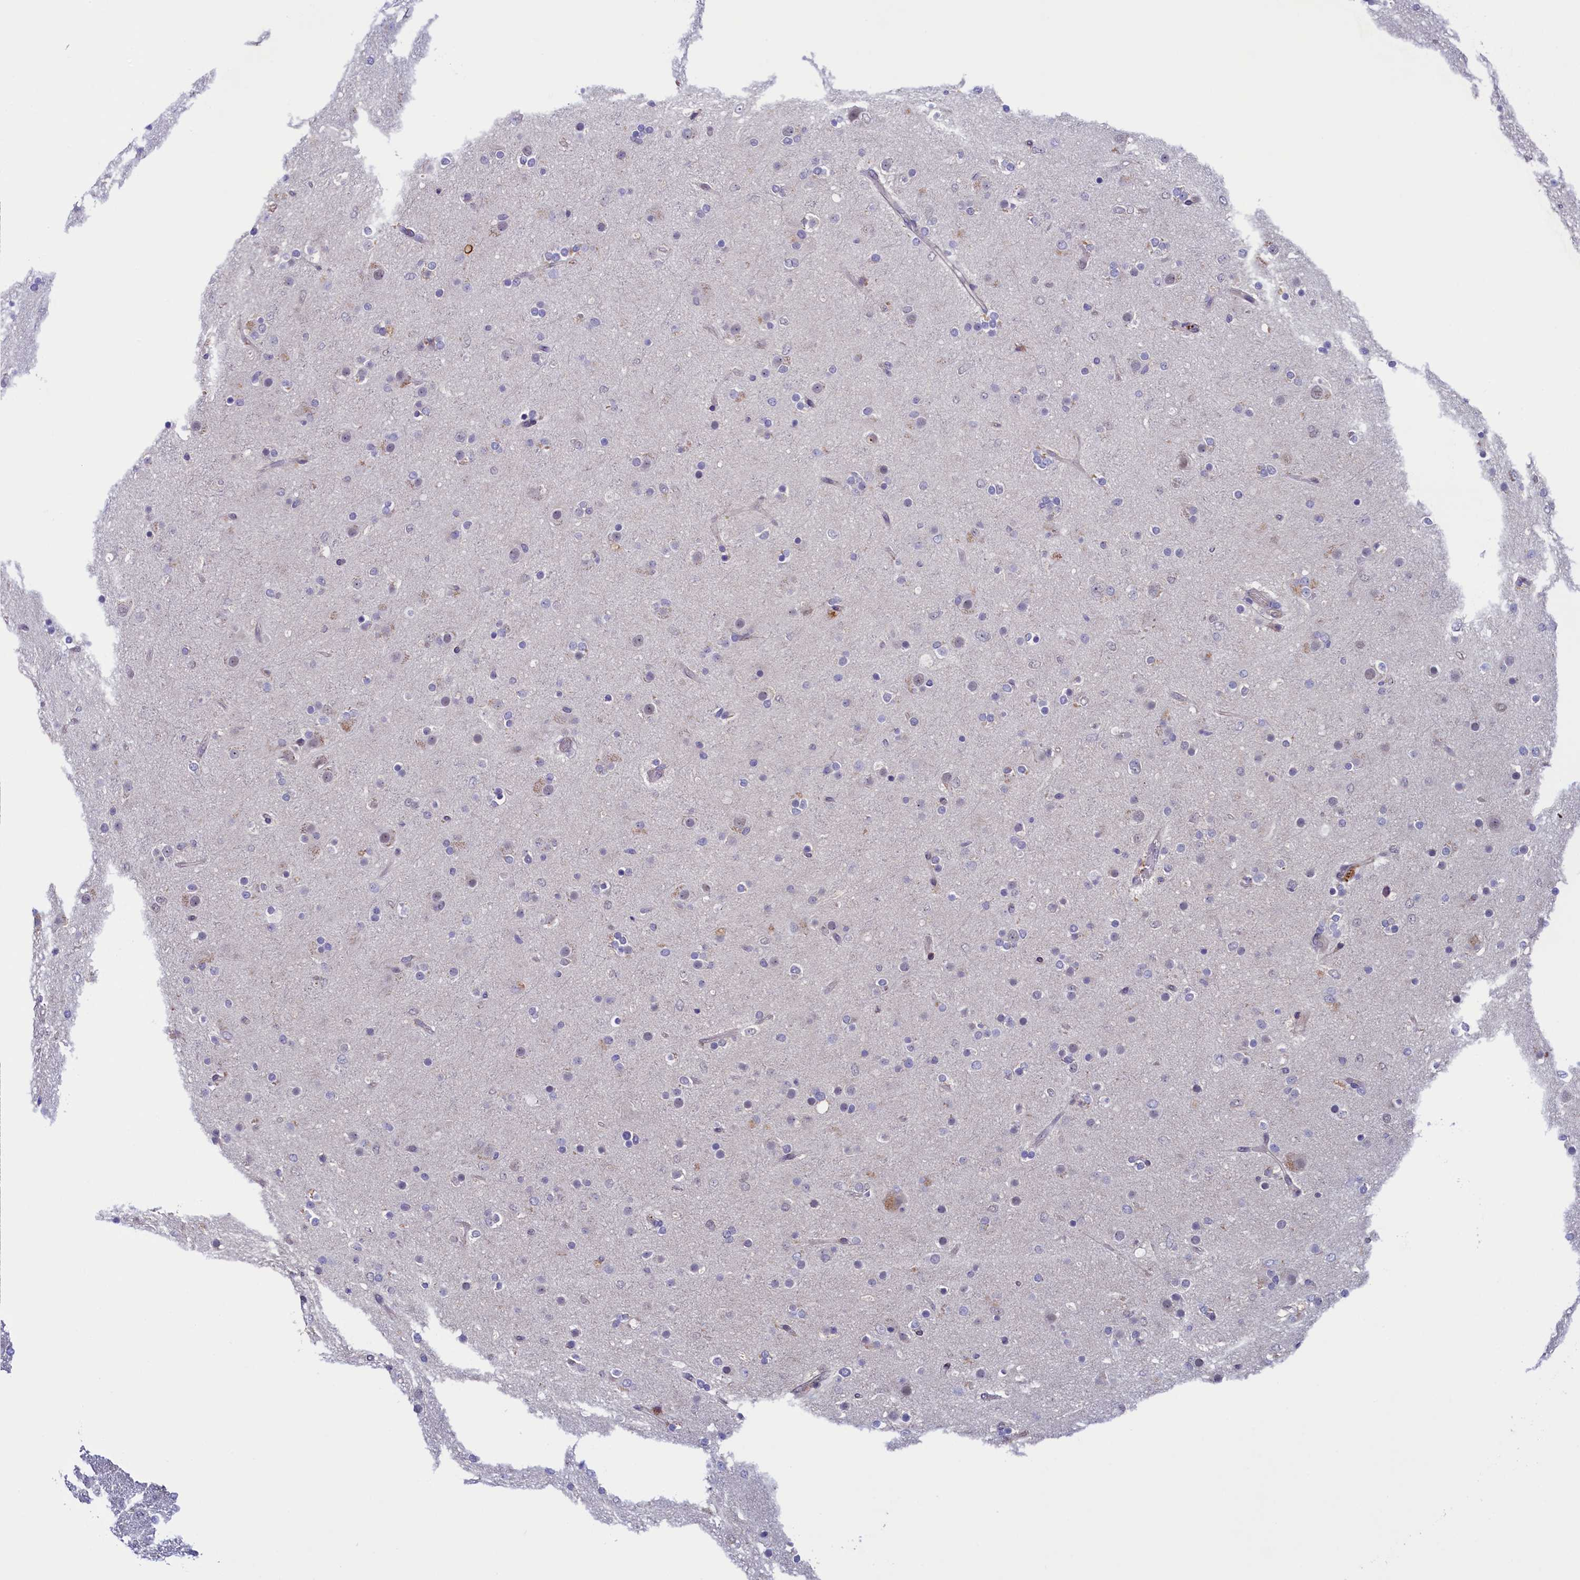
{"staining": {"intensity": "negative", "quantity": "none", "location": "none"}, "tissue": "glioma", "cell_type": "Tumor cells", "image_type": "cancer", "snomed": [{"axis": "morphology", "description": "Glioma, malignant, Low grade"}, {"axis": "topography", "description": "Brain"}], "caption": "The immunohistochemistry image has no significant expression in tumor cells of glioma tissue.", "gene": "FLYWCH2", "patient": {"sex": "male", "age": 65}}